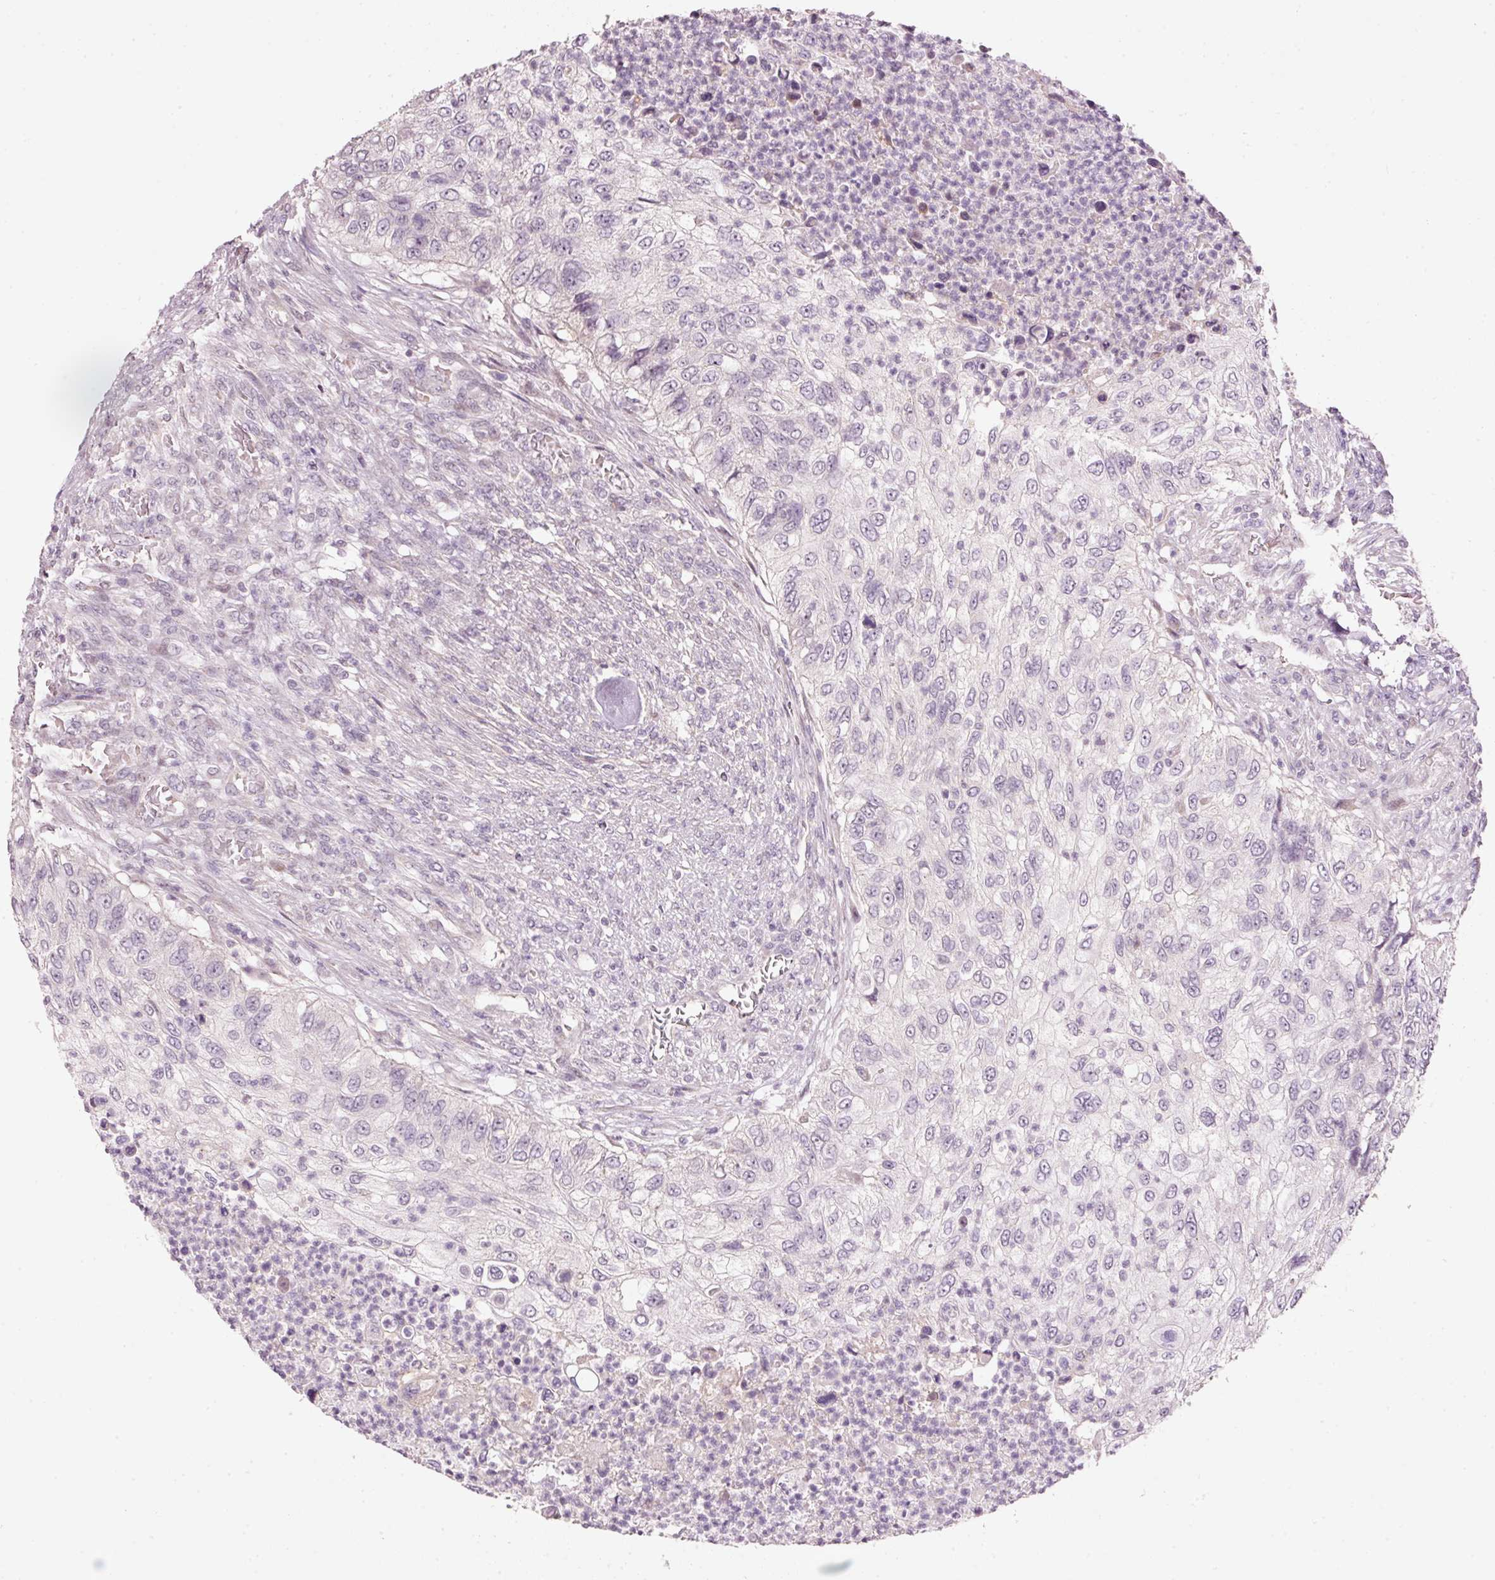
{"staining": {"intensity": "negative", "quantity": "none", "location": "none"}, "tissue": "urothelial cancer", "cell_type": "Tumor cells", "image_type": "cancer", "snomed": [{"axis": "morphology", "description": "Urothelial carcinoma, High grade"}, {"axis": "topography", "description": "Urinary bladder"}], "caption": "Immunohistochemistry (IHC) of human urothelial cancer shows no staining in tumor cells. (DAB immunohistochemistry visualized using brightfield microscopy, high magnification).", "gene": "TOB2", "patient": {"sex": "female", "age": 60}}